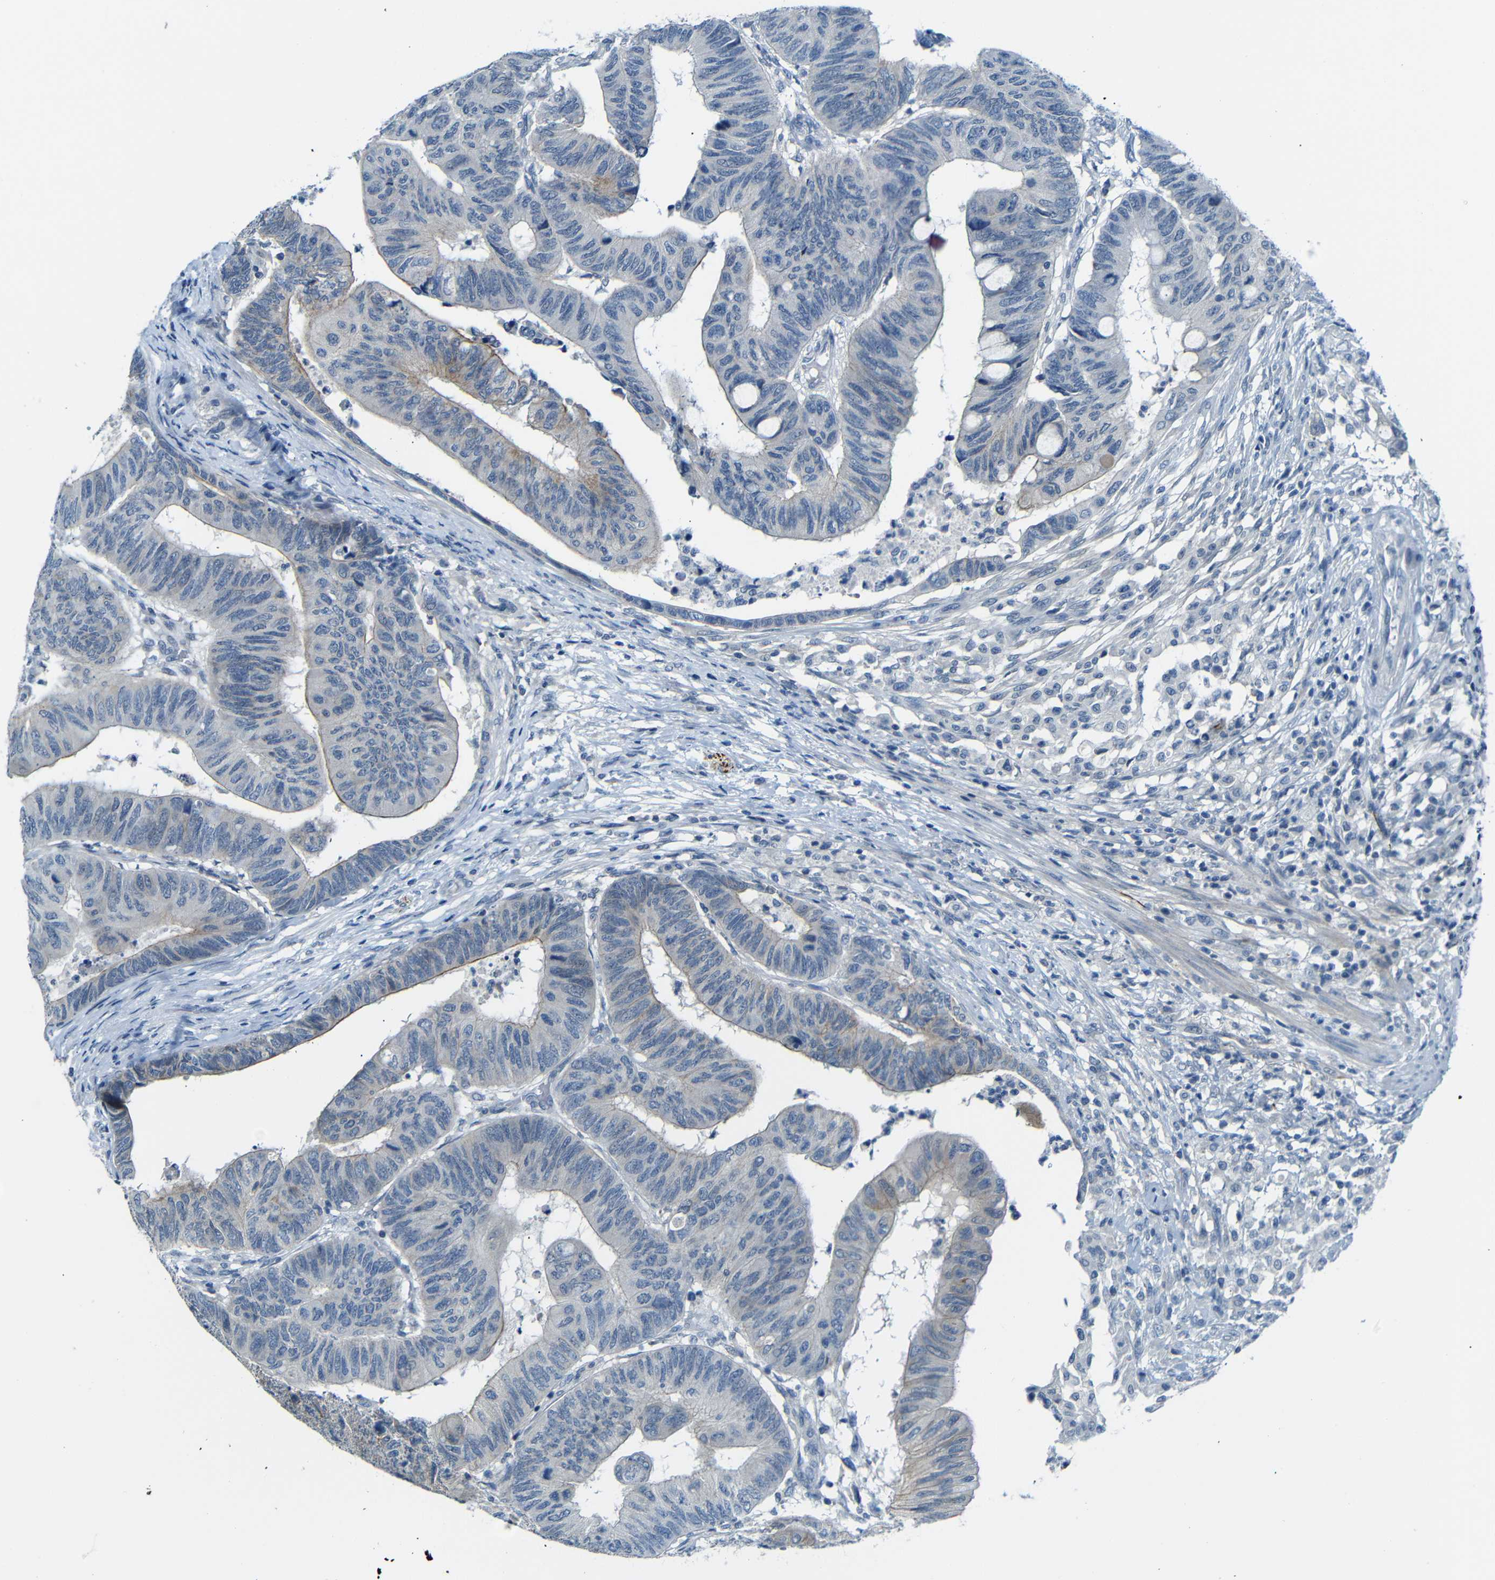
{"staining": {"intensity": "moderate", "quantity": "<25%", "location": "cytoplasmic/membranous"}, "tissue": "colorectal cancer", "cell_type": "Tumor cells", "image_type": "cancer", "snomed": [{"axis": "morphology", "description": "Normal tissue, NOS"}, {"axis": "morphology", "description": "Adenocarcinoma, NOS"}, {"axis": "topography", "description": "Rectum"}, {"axis": "topography", "description": "Peripheral nerve tissue"}], "caption": "A micrograph of adenocarcinoma (colorectal) stained for a protein demonstrates moderate cytoplasmic/membranous brown staining in tumor cells.", "gene": "ANK3", "patient": {"sex": "male", "age": 92}}